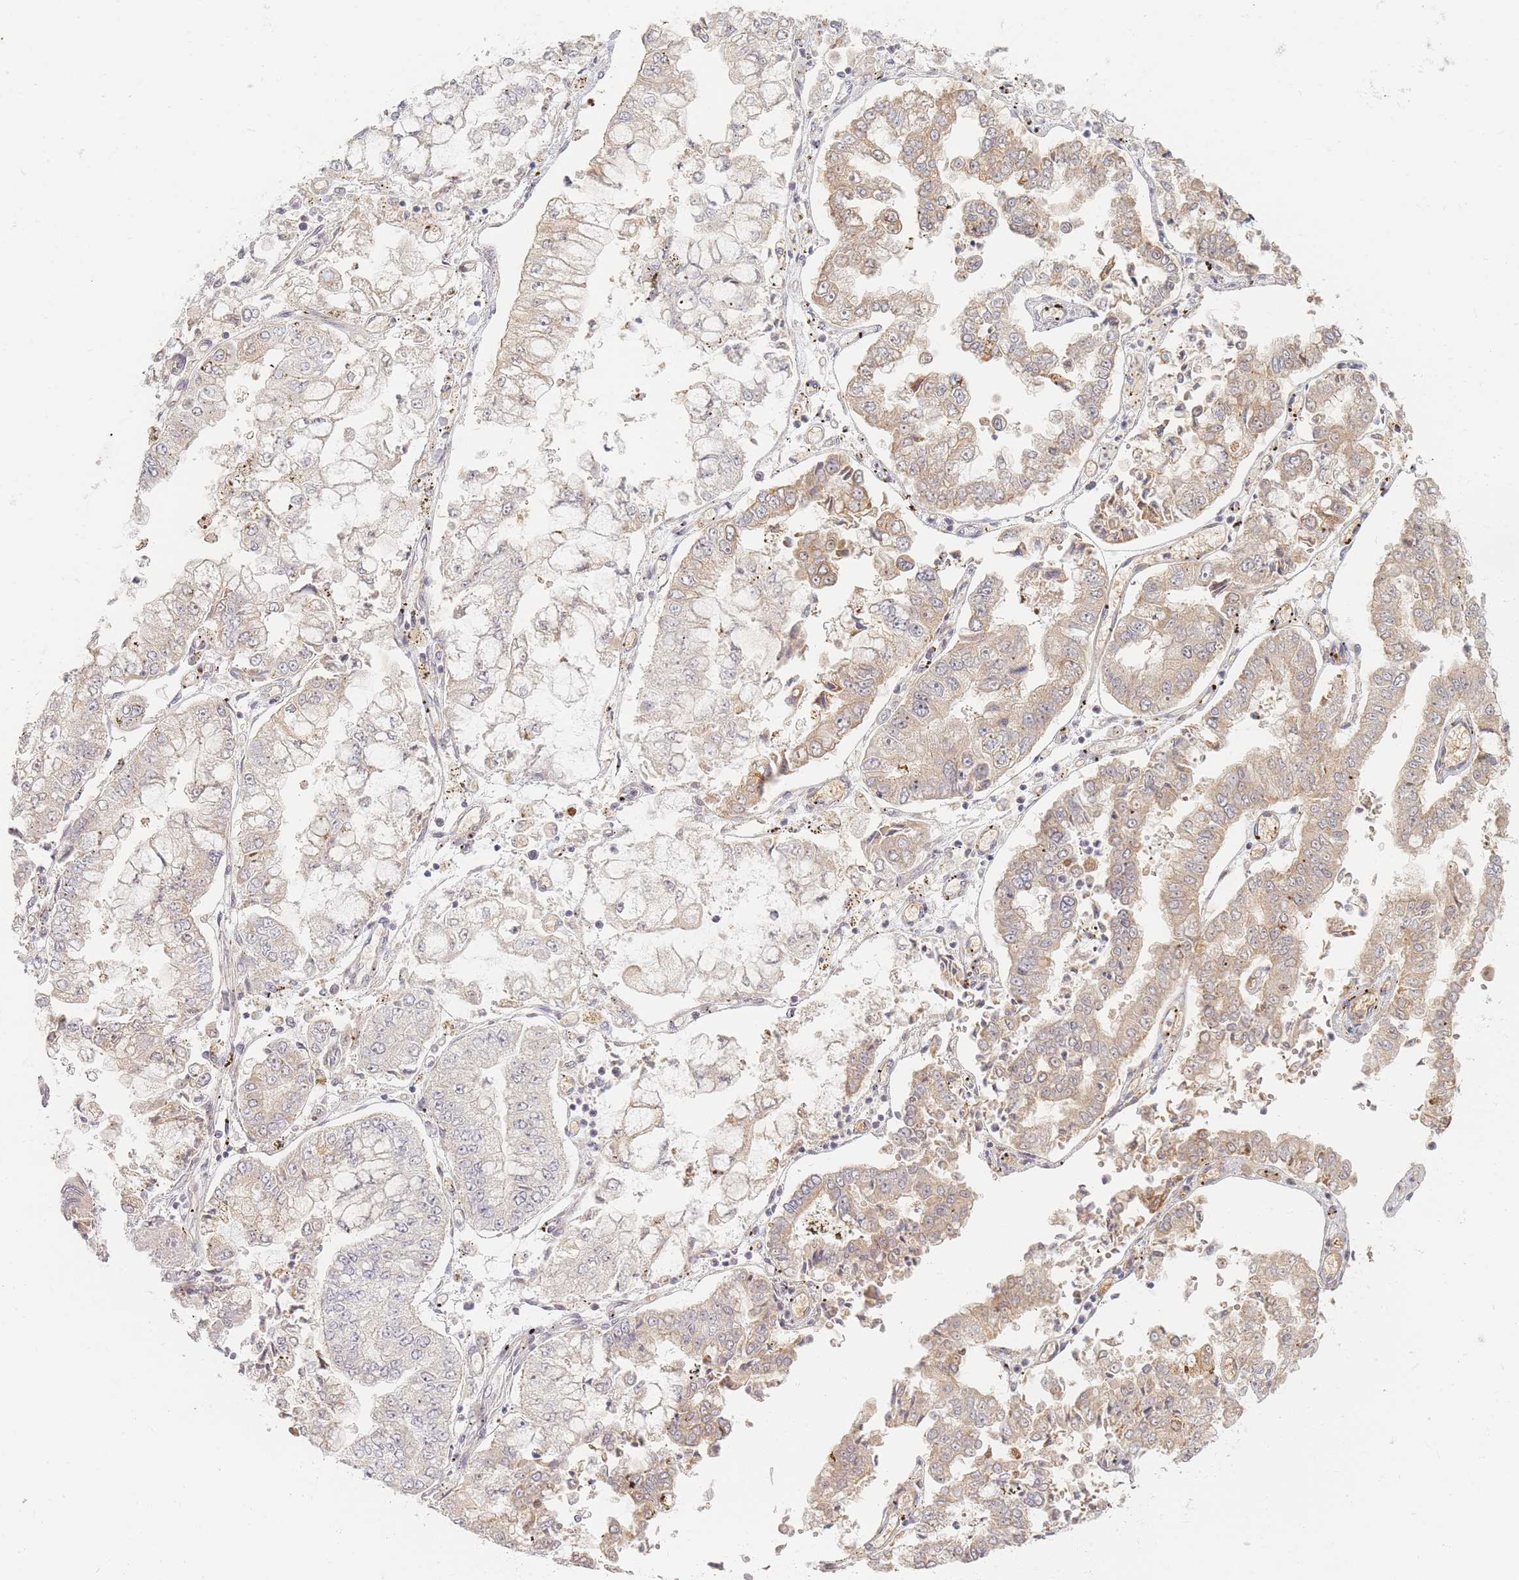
{"staining": {"intensity": "weak", "quantity": "<25%", "location": "cytoplasmic/membranous"}, "tissue": "stomach cancer", "cell_type": "Tumor cells", "image_type": "cancer", "snomed": [{"axis": "morphology", "description": "Adenocarcinoma, NOS"}, {"axis": "topography", "description": "Stomach"}], "caption": "Tumor cells are negative for protein expression in human stomach cancer.", "gene": "ZKSCAN7", "patient": {"sex": "male", "age": 76}}